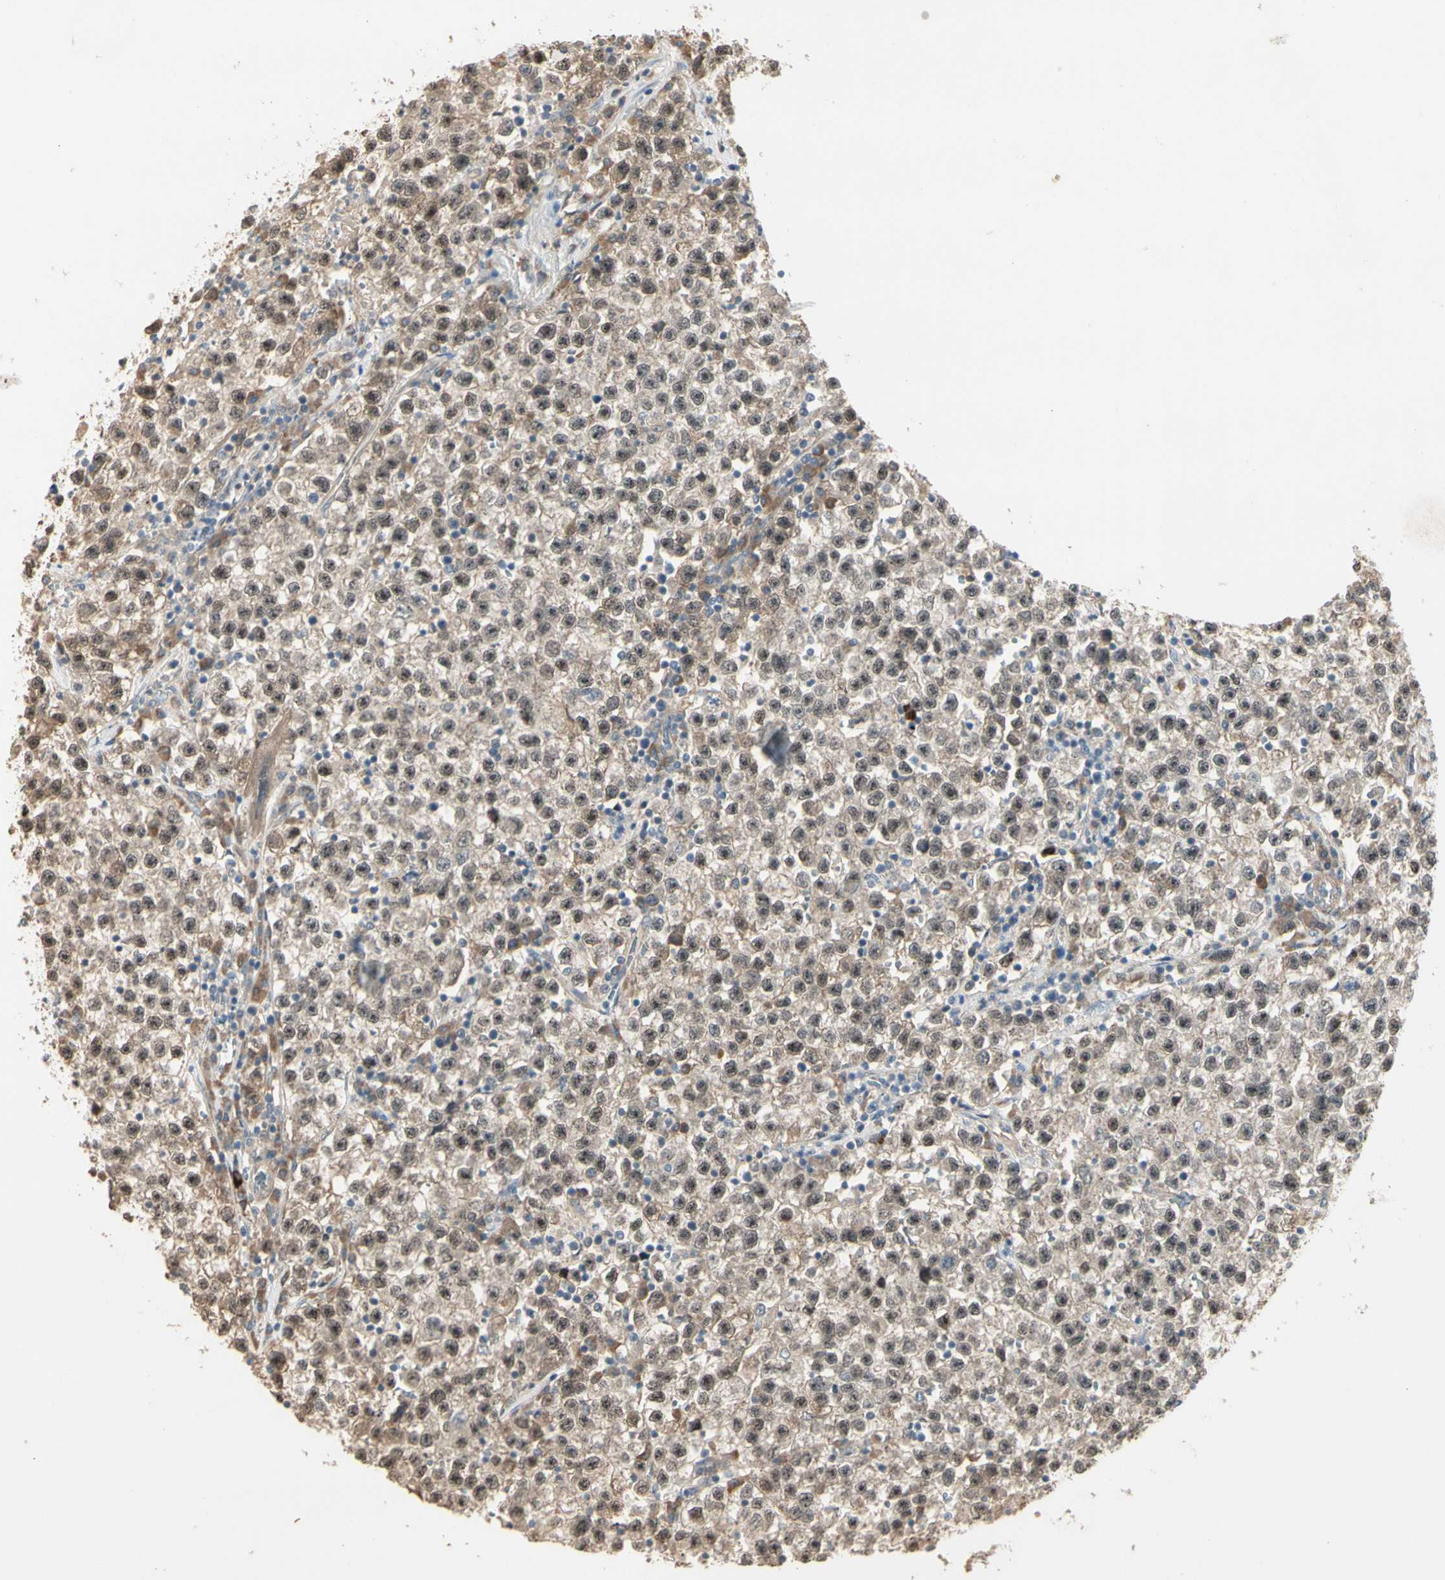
{"staining": {"intensity": "weak", "quantity": ">75%", "location": "cytoplasmic/membranous,nuclear"}, "tissue": "testis cancer", "cell_type": "Tumor cells", "image_type": "cancer", "snomed": [{"axis": "morphology", "description": "Seminoma, NOS"}, {"axis": "topography", "description": "Testis"}], "caption": "Immunohistochemical staining of human testis seminoma demonstrates low levels of weak cytoplasmic/membranous and nuclear expression in approximately >75% of tumor cells.", "gene": "ATG4C", "patient": {"sex": "male", "age": 22}}